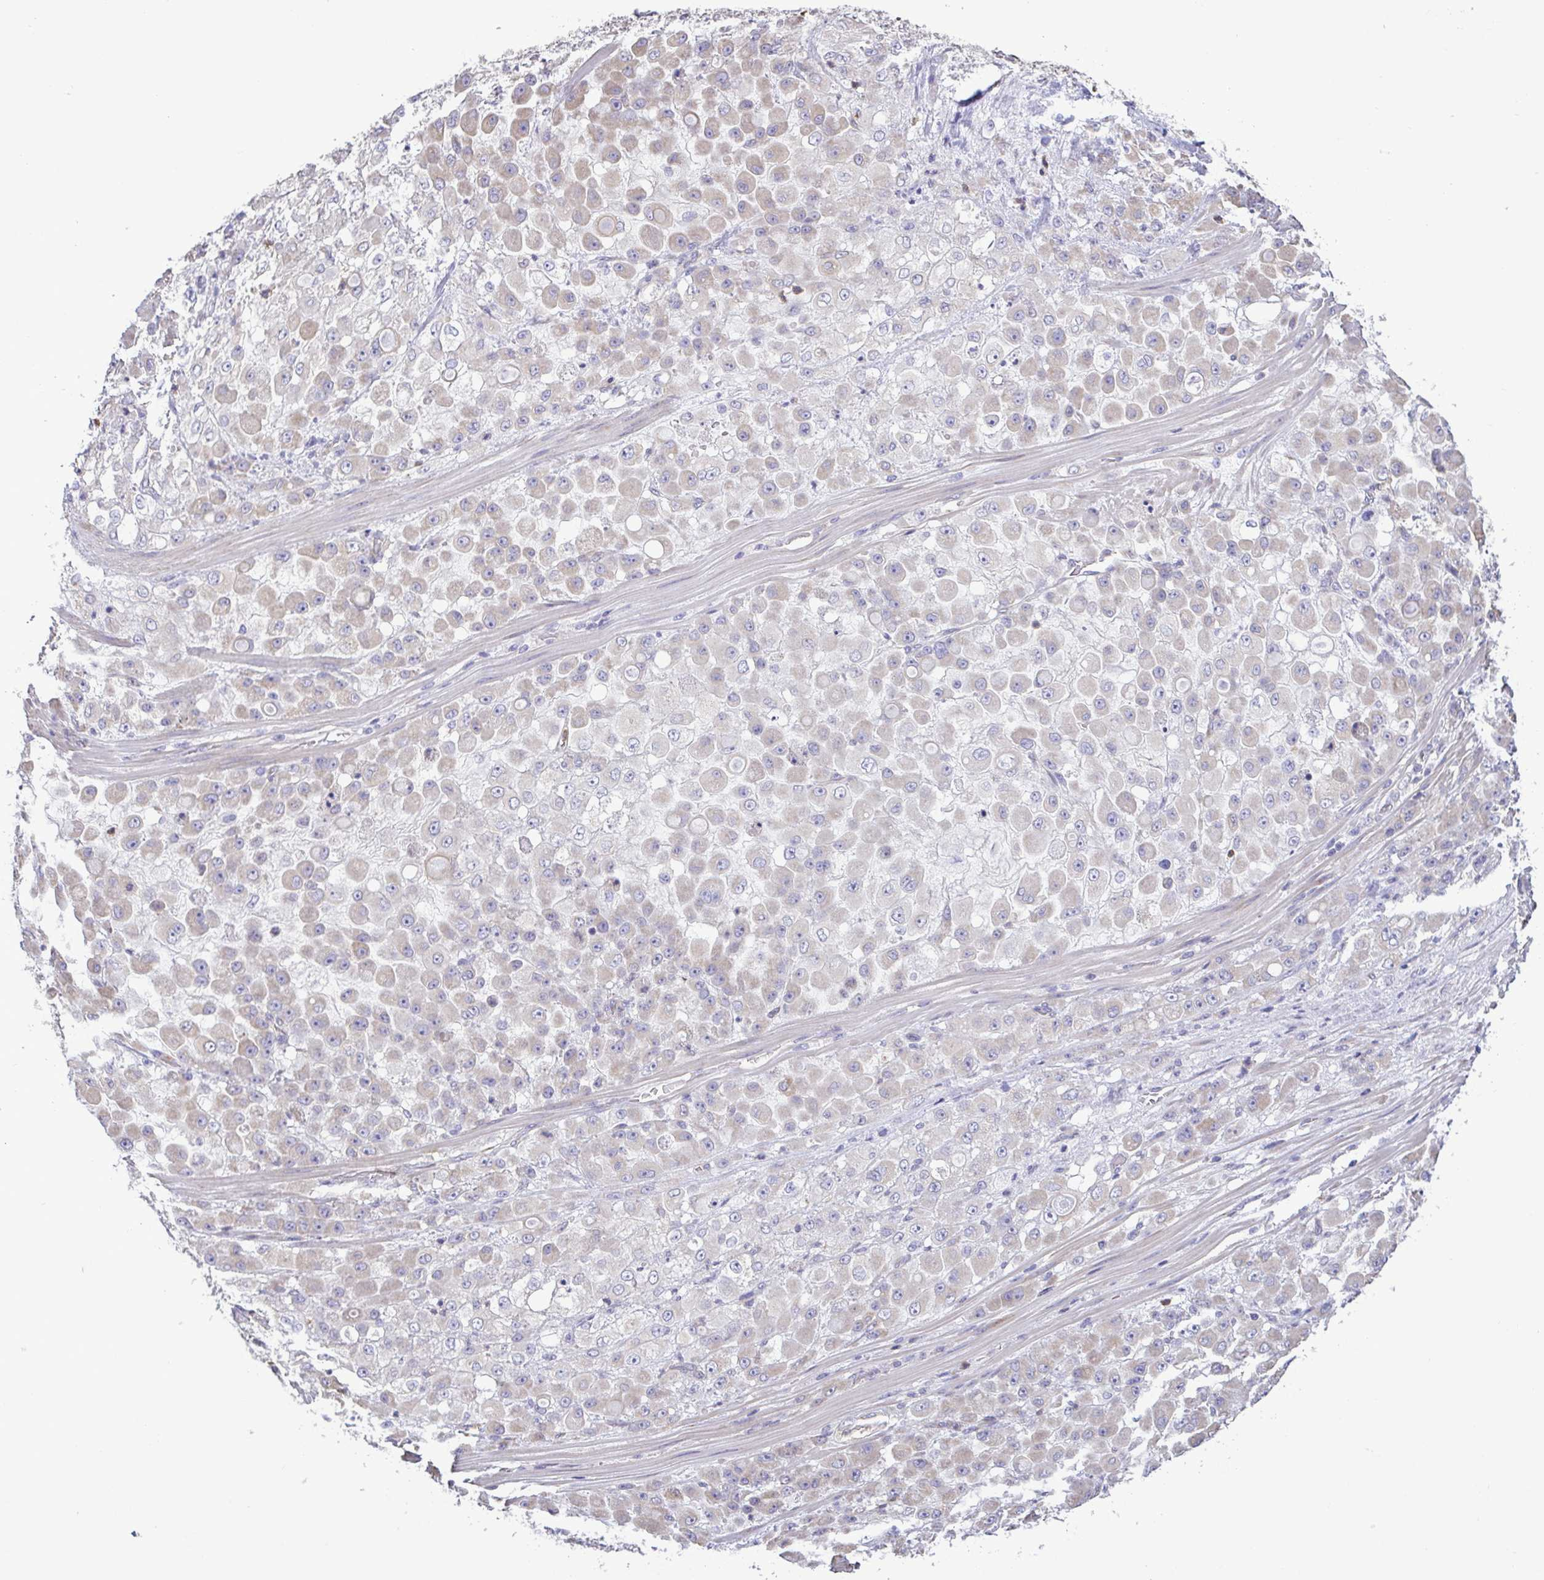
{"staining": {"intensity": "weak", "quantity": "<25%", "location": "cytoplasmic/membranous"}, "tissue": "stomach cancer", "cell_type": "Tumor cells", "image_type": "cancer", "snomed": [{"axis": "morphology", "description": "Adenocarcinoma, NOS"}, {"axis": "topography", "description": "Stomach"}], "caption": "Protein analysis of stomach cancer reveals no significant staining in tumor cells.", "gene": "MYL10", "patient": {"sex": "female", "age": 76}}